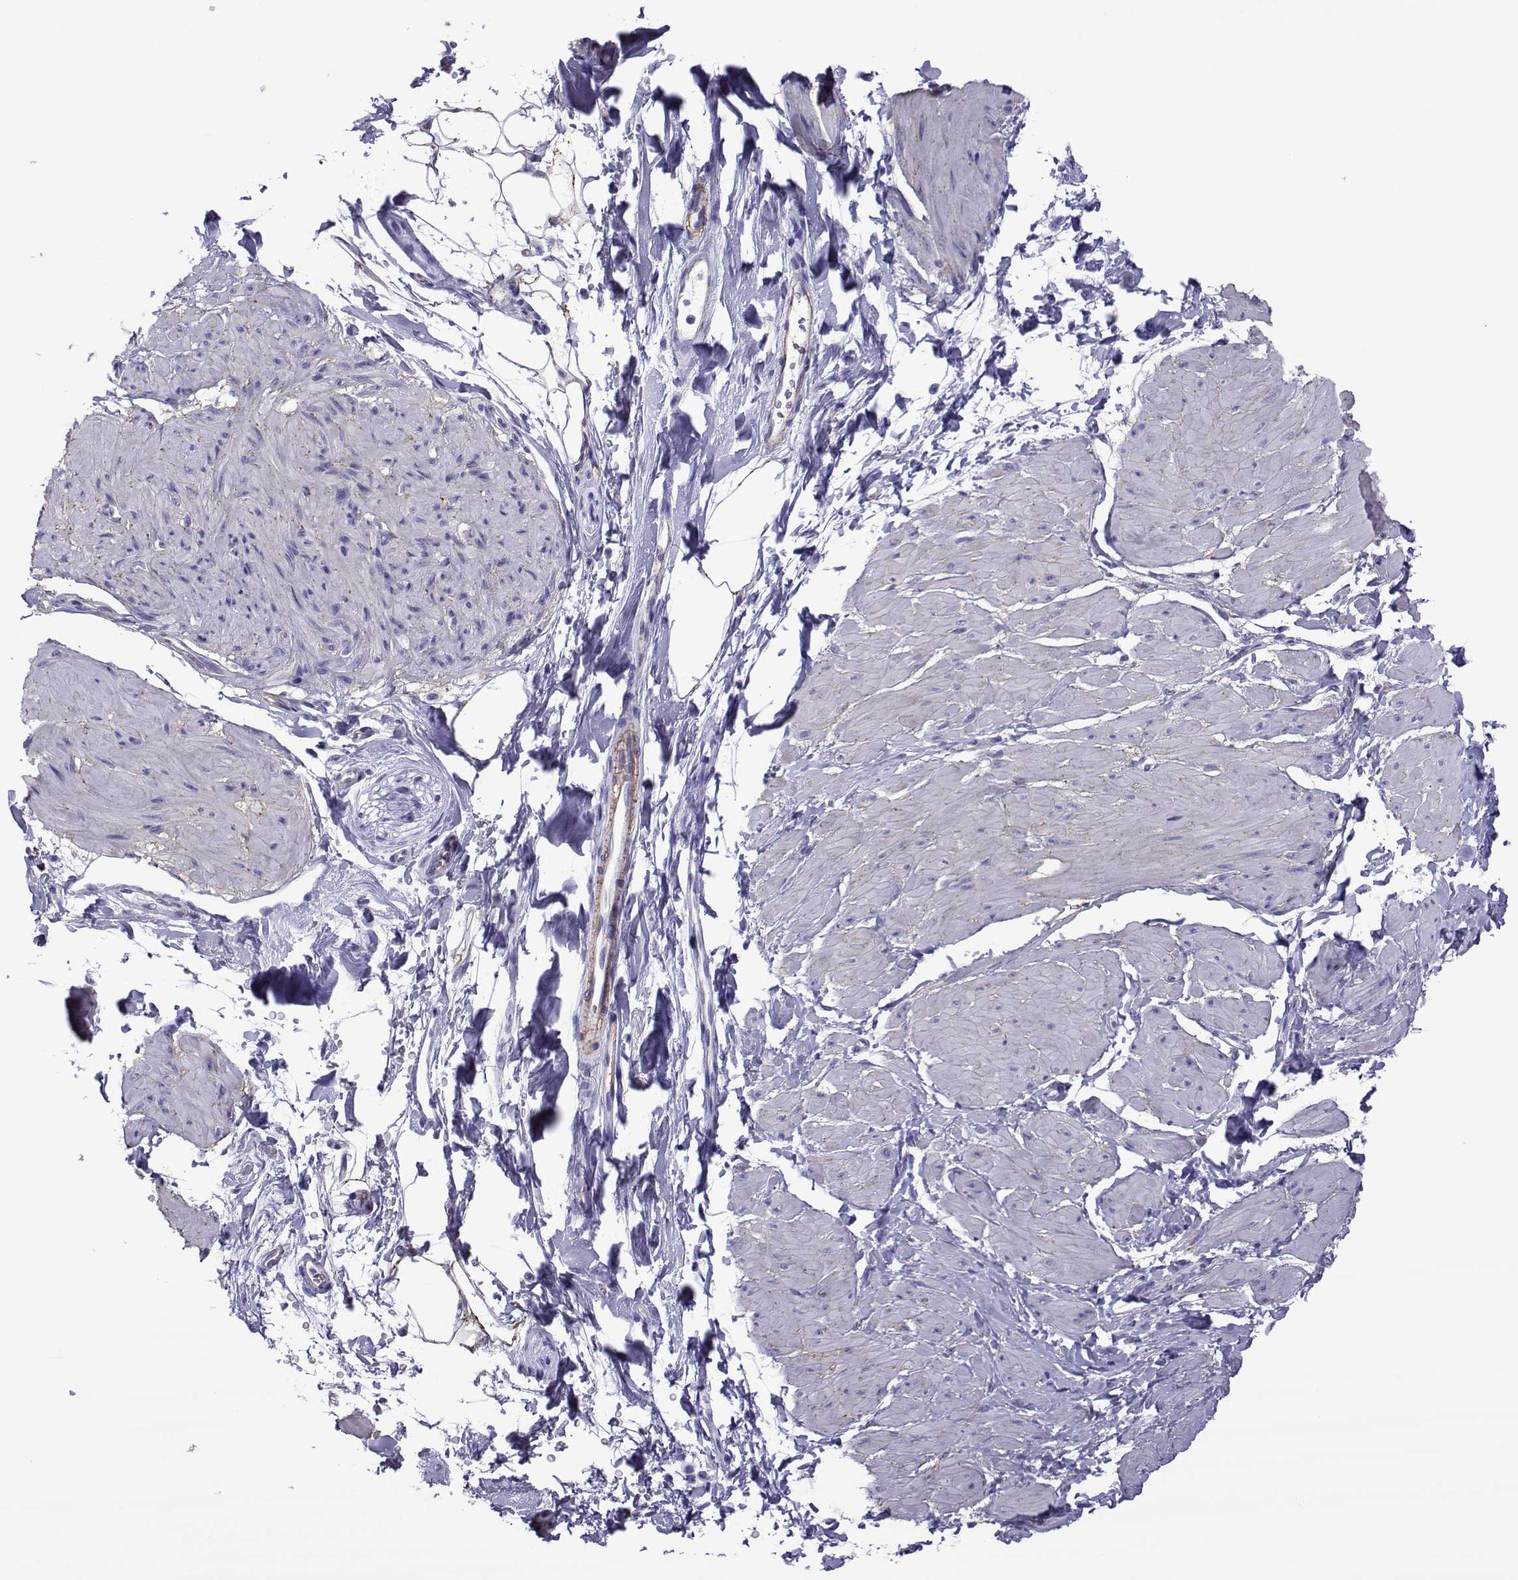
{"staining": {"intensity": "negative", "quantity": "none", "location": "none"}, "tissue": "smooth muscle", "cell_type": "Smooth muscle cells", "image_type": "normal", "snomed": [{"axis": "morphology", "description": "Normal tissue, NOS"}, {"axis": "topography", "description": "Adipose tissue"}, {"axis": "topography", "description": "Smooth muscle"}, {"axis": "topography", "description": "Peripheral nerve tissue"}], "caption": "DAB immunohistochemical staining of normal smooth muscle exhibits no significant positivity in smooth muscle cells. (DAB immunohistochemistry, high magnification).", "gene": "SPANXA1", "patient": {"sex": "male", "age": 83}}